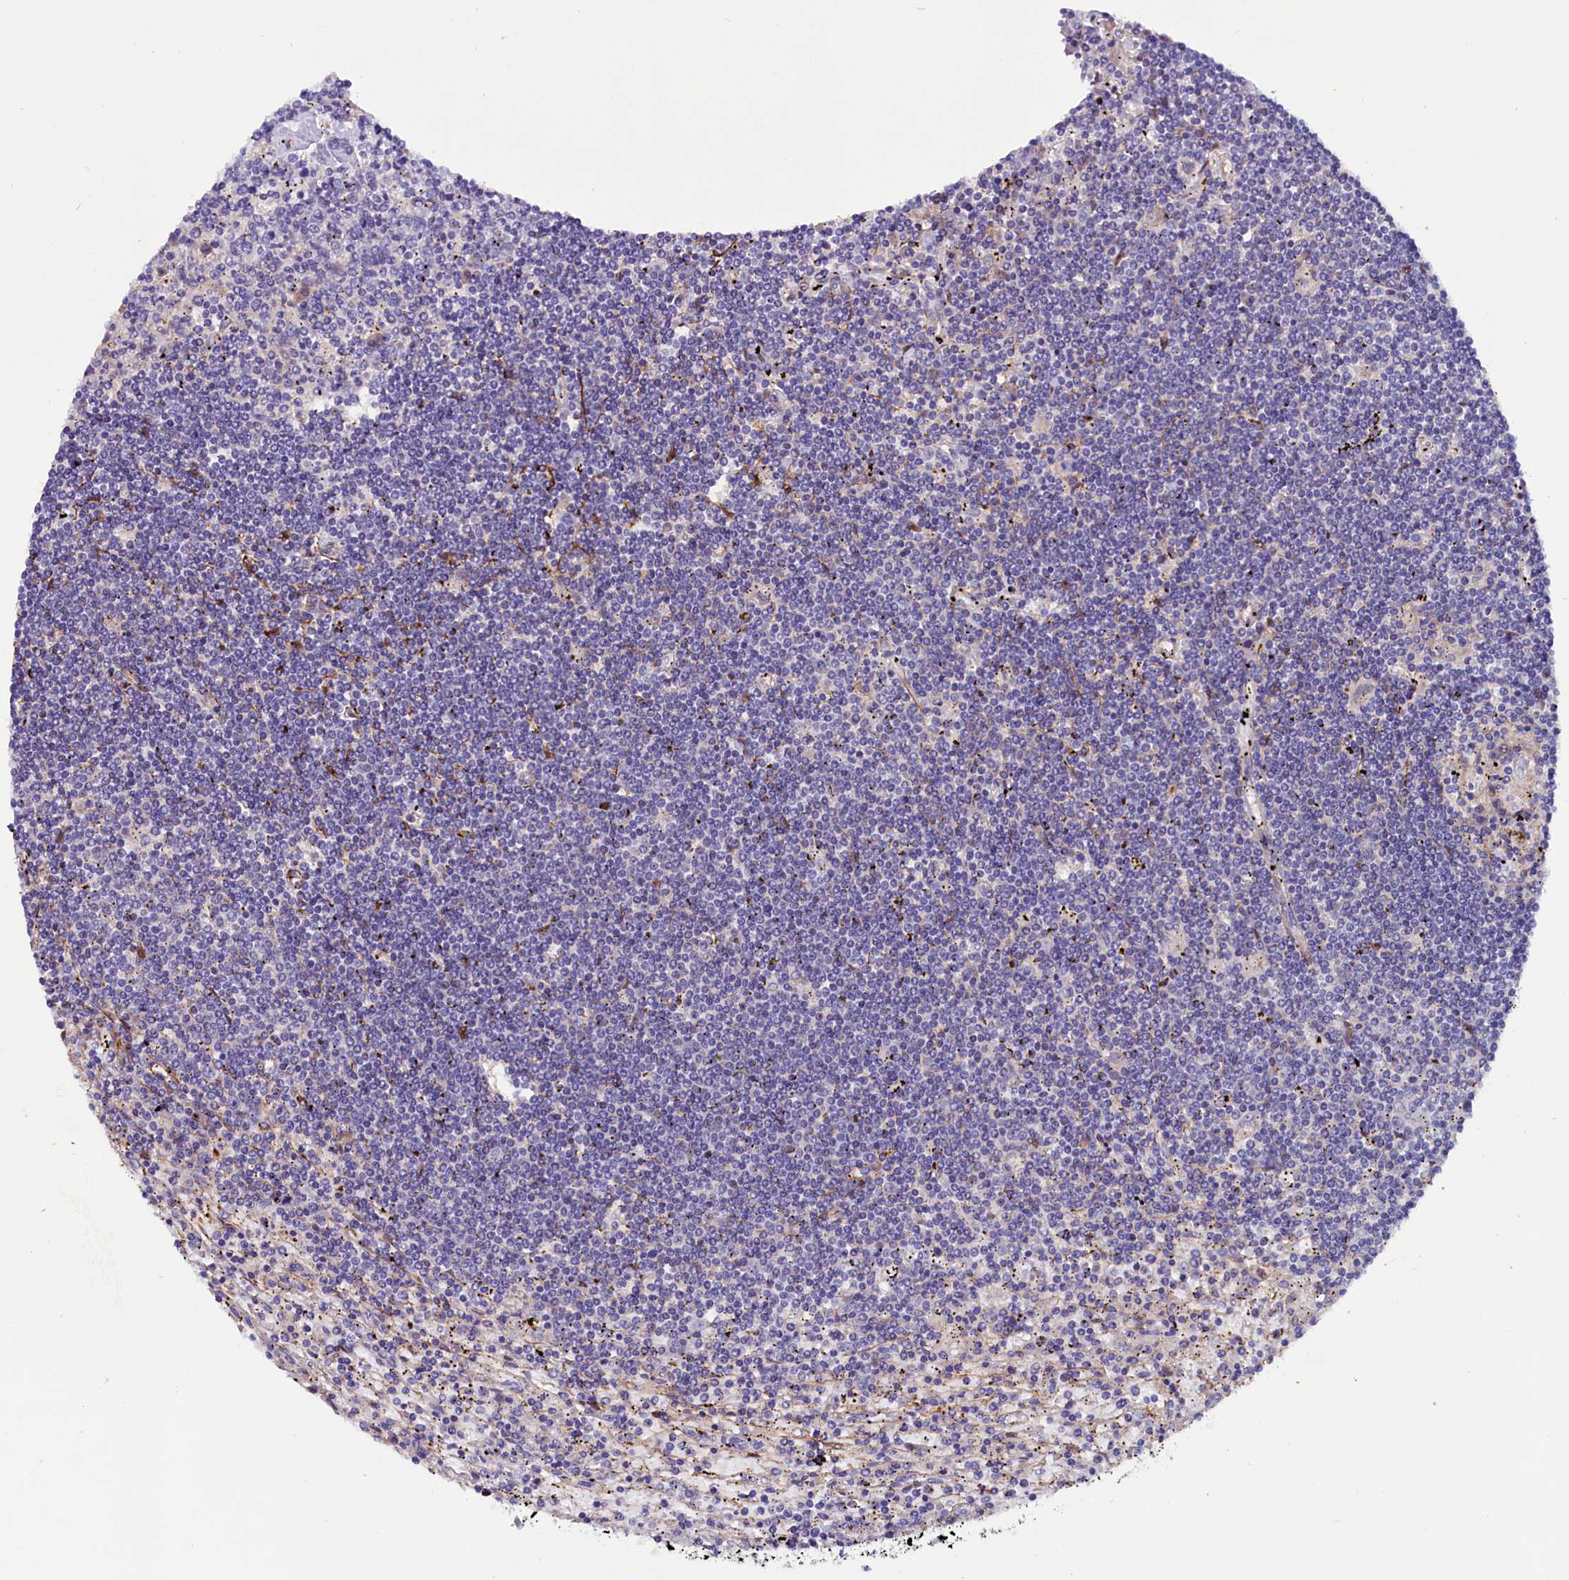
{"staining": {"intensity": "negative", "quantity": "none", "location": "none"}, "tissue": "lymphoma", "cell_type": "Tumor cells", "image_type": "cancer", "snomed": [{"axis": "morphology", "description": "Malignant lymphoma, non-Hodgkin's type, Low grade"}, {"axis": "topography", "description": "Spleen"}], "caption": "Immunohistochemistry histopathology image of human lymphoma stained for a protein (brown), which shows no positivity in tumor cells.", "gene": "ZNF749", "patient": {"sex": "male", "age": 76}}